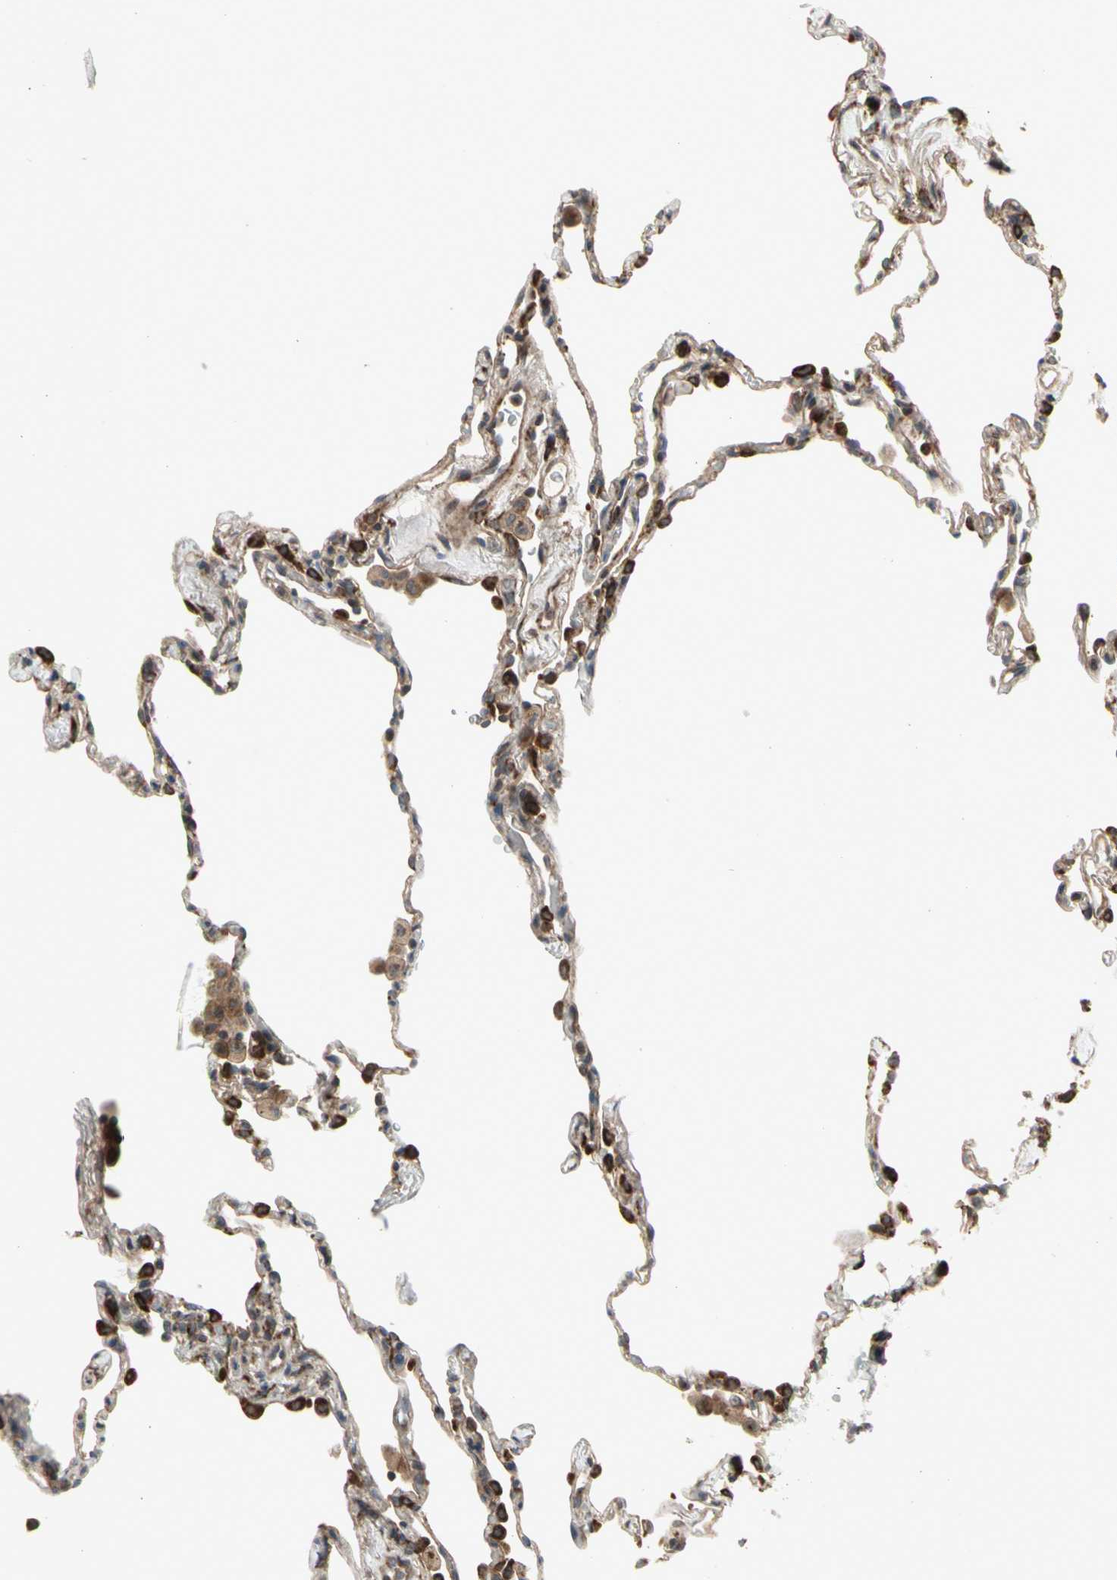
{"staining": {"intensity": "strong", "quantity": "25%-75%", "location": "cytoplasmic/membranous"}, "tissue": "lung", "cell_type": "Alveolar cells", "image_type": "normal", "snomed": [{"axis": "morphology", "description": "Normal tissue, NOS"}, {"axis": "topography", "description": "Lung"}], "caption": "Protein expression analysis of normal lung exhibits strong cytoplasmic/membranous positivity in about 25%-75% of alveolar cells. (IHC, brightfield microscopy, high magnification).", "gene": "SLC39A9", "patient": {"sex": "male", "age": 59}}